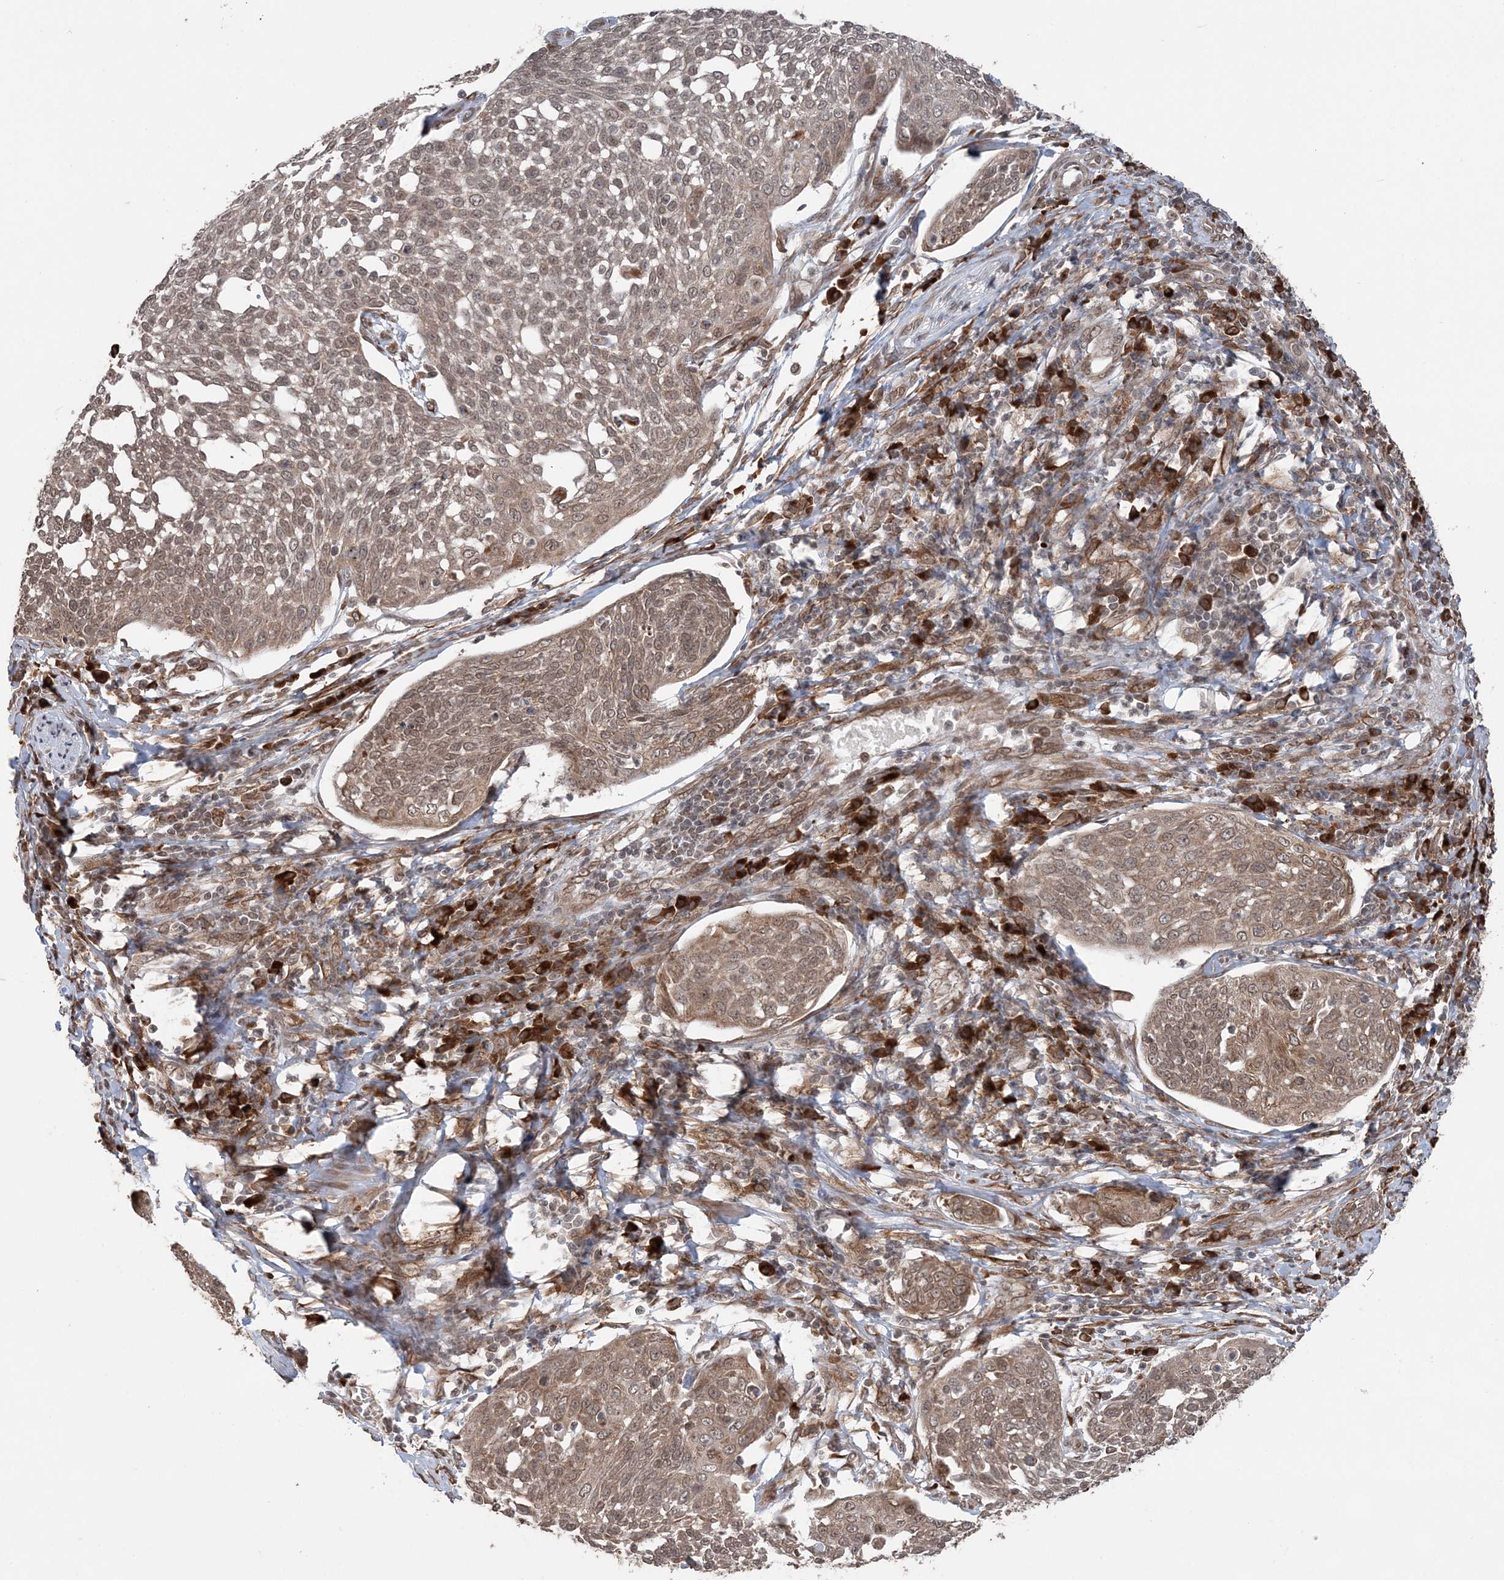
{"staining": {"intensity": "weak", "quantity": ">75%", "location": "cytoplasmic/membranous,nuclear"}, "tissue": "cervical cancer", "cell_type": "Tumor cells", "image_type": "cancer", "snomed": [{"axis": "morphology", "description": "Squamous cell carcinoma, NOS"}, {"axis": "topography", "description": "Cervix"}], "caption": "A brown stain labels weak cytoplasmic/membranous and nuclear expression of a protein in human cervical cancer tumor cells. The staining was performed using DAB to visualize the protein expression in brown, while the nuclei were stained in blue with hematoxylin (Magnification: 20x).", "gene": "TMED10", "patient": {"sex": "female", "age": 34}}